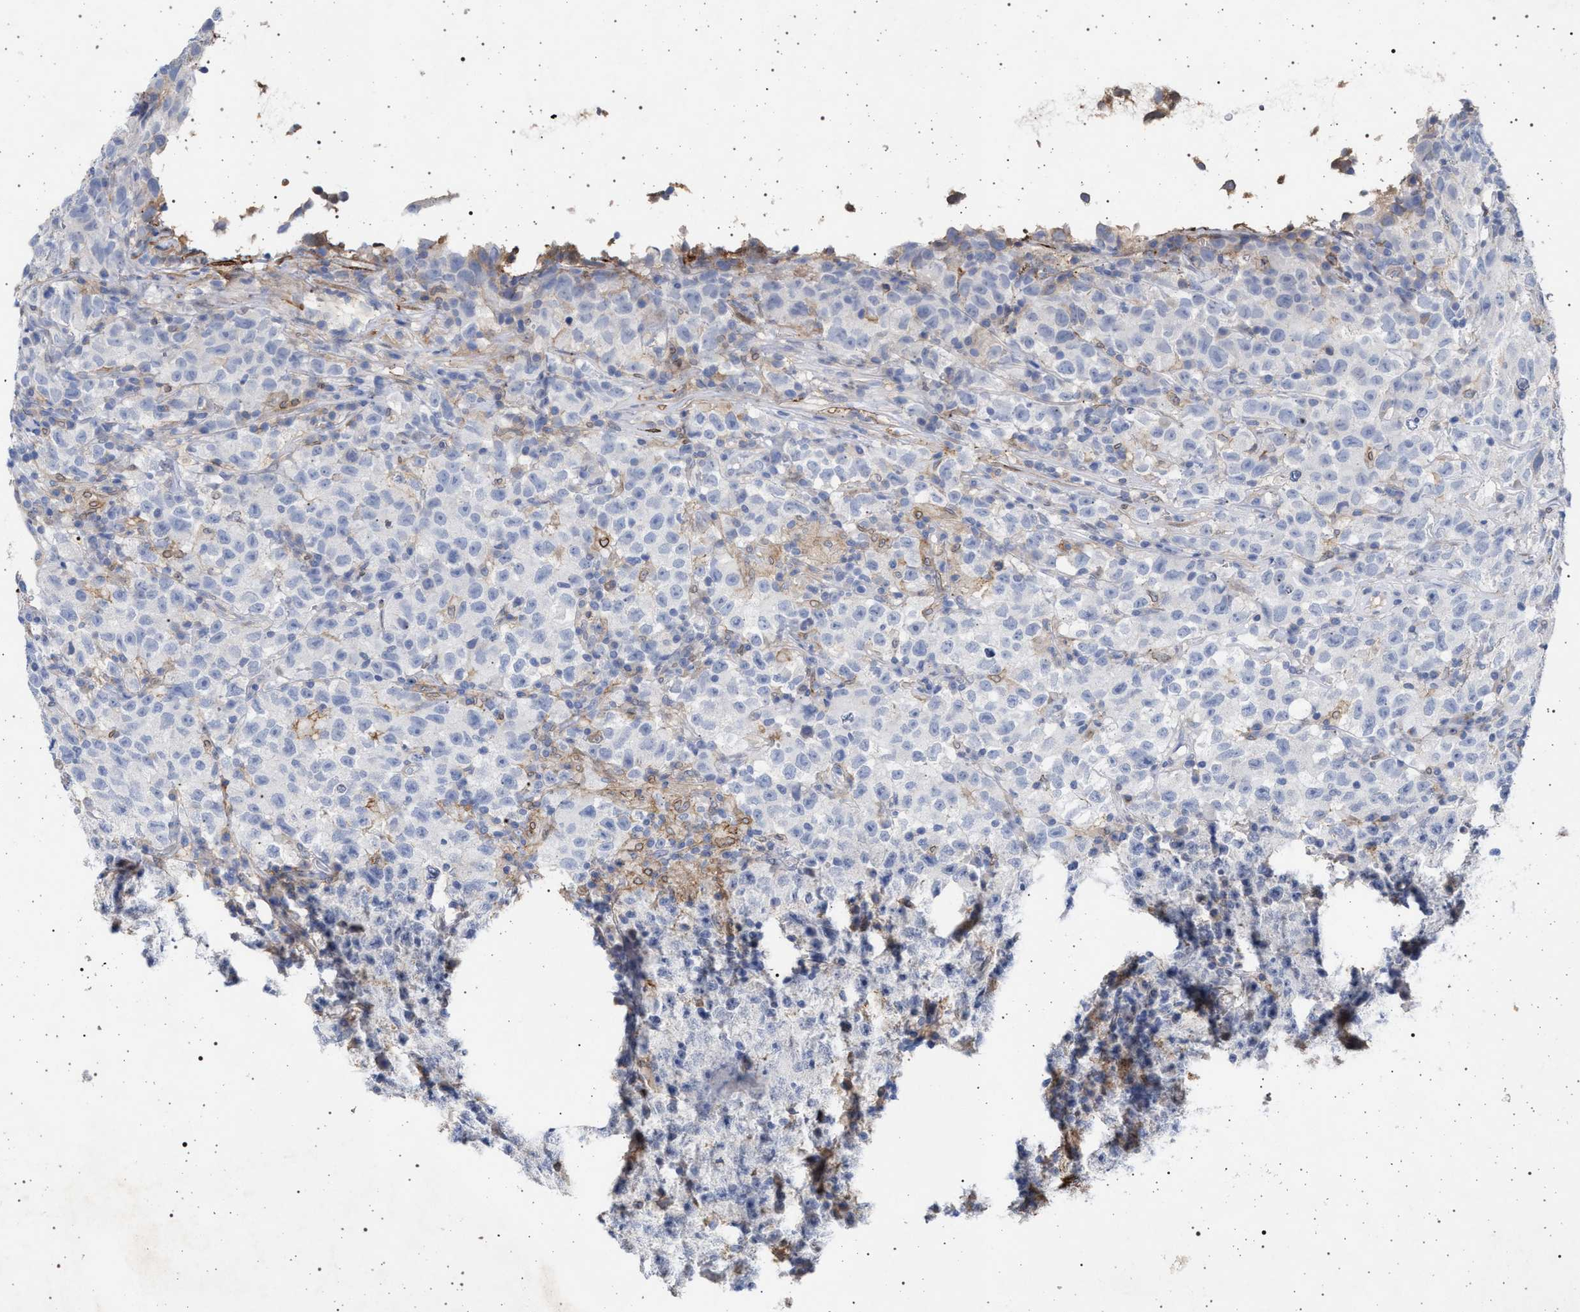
{"staining": {"intensity": "negative", "quantity": "none", "location": "none"}, "tissue": "testis cancer", "cell_type": "Tumor cells", "image_type": "cancer", "snomed": [{"axis": "morphology", "description": "Seminoma, NOS"}, {"axis": "topography", "description": "Testis"}], "caption": "Immunohistochemistry (IHC) histopathology image of neoplastic tissue: seminoma (testis) stained with DAB exhibits no significant protein expression in tumor cells.", "gene": "PLG", "patient": {"sex": "male", "age": 22}}